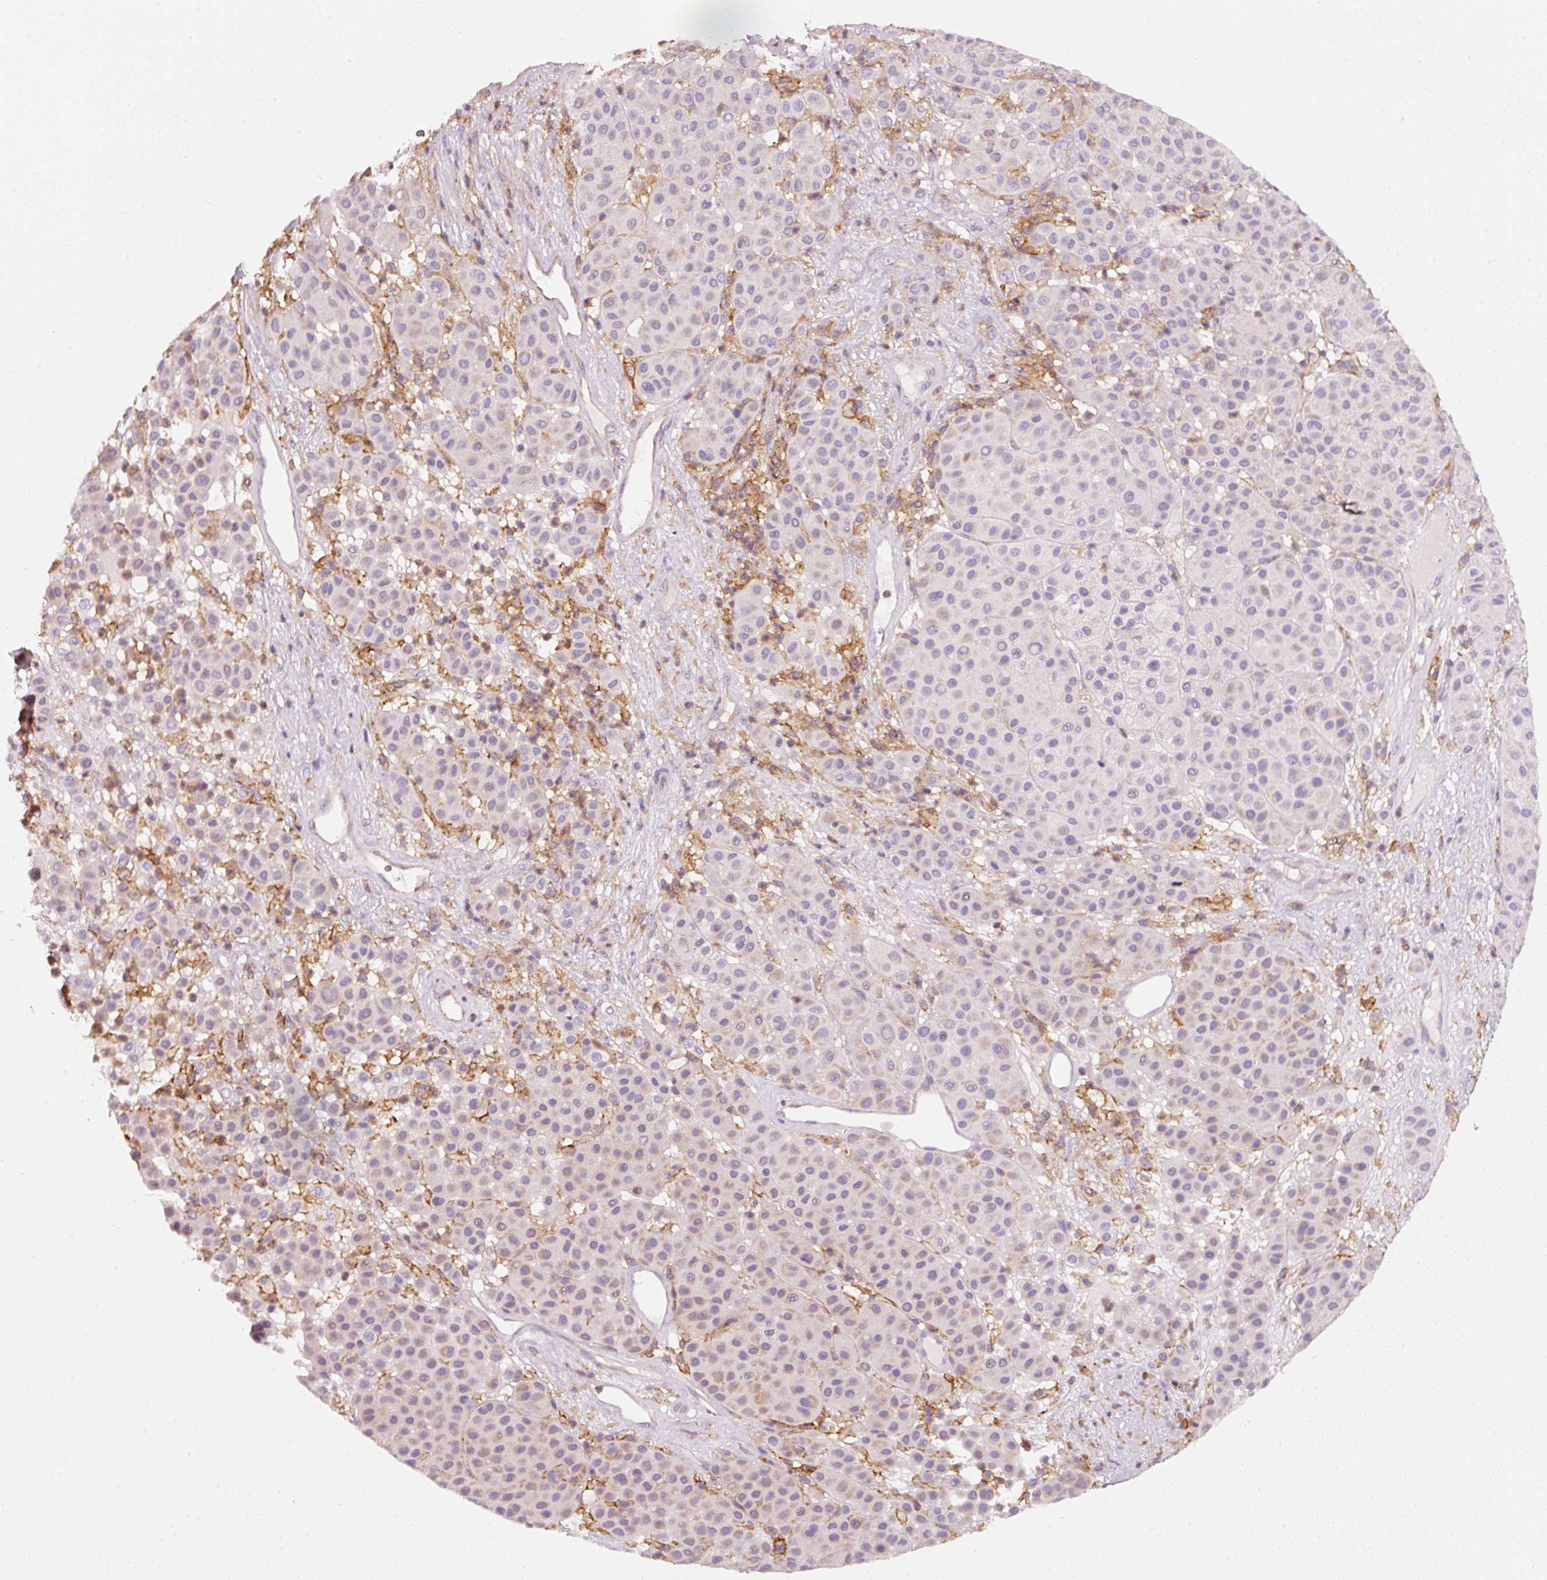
{"staining": {"intensity": "negative", "quantity": "none", "location": "none"}, "tissue": "melanoma", "cell_type": "Tumor cells", "image_type": "cancer", "snomed": [{"axis": "morphology", "description": "Malignant melanoma, Metastatic site"}, {"axis": "topography", "description": "Smooth muscle"}], "caption": "Immunohistochemistry (IHC) photomicrograph of malignant melanoma (metastatic site) stained for a protein (brown), which reveals no staining in tumor cells.", "gene": "IQGAP2", "patient": {"sex": "male", "age": 41}}